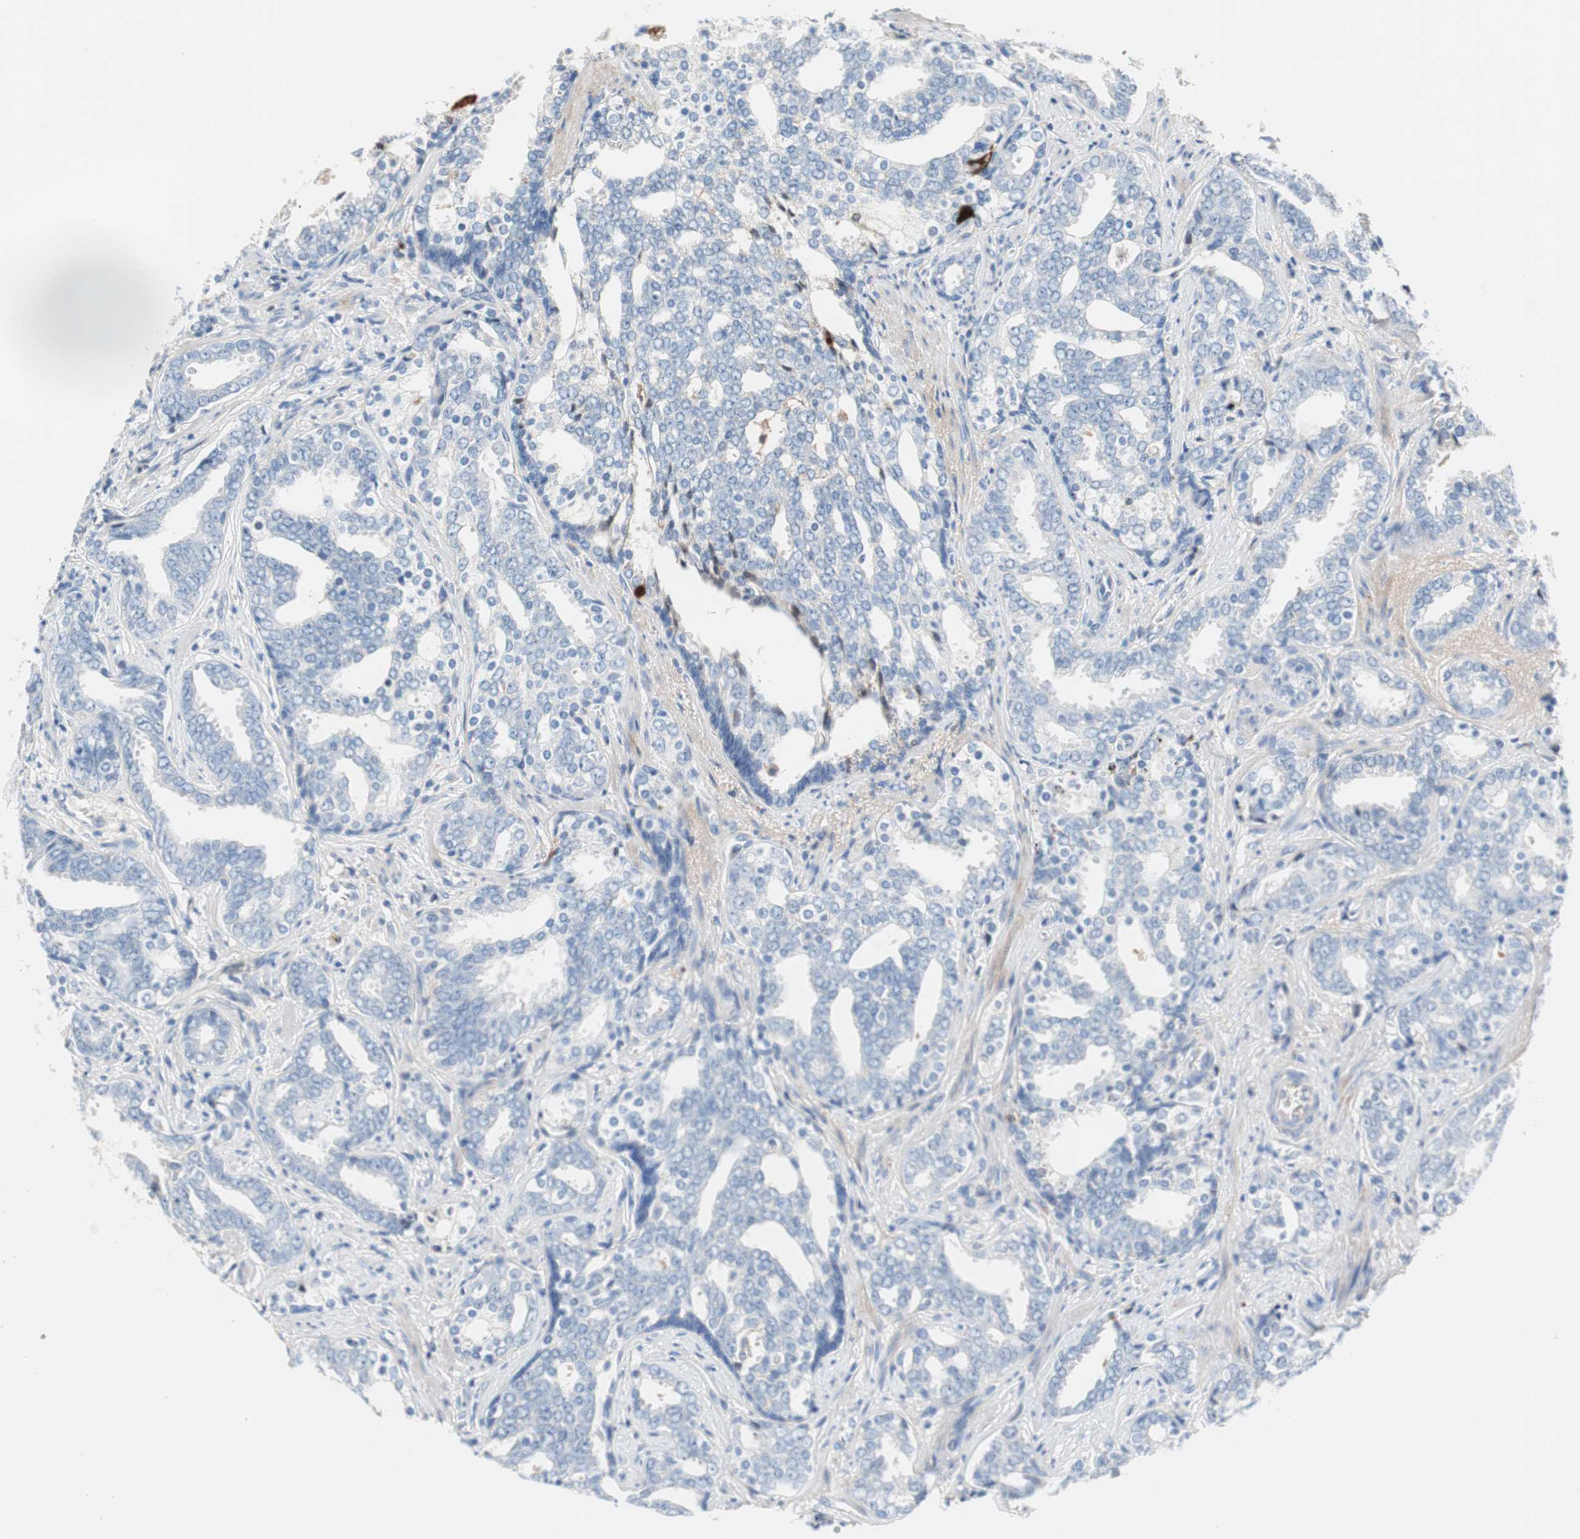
{"staining": {"intensity": "negative", "quantity": "none", "location": "none"}, "tissue": "prostate cancer", "cell_type": "Tumor cells", "image_type": "cancer", "snomed": [{"axis": "morphology", "description": "Adenocarcinoma, High grade"}, {"axis": "topography", "description": "Prostate"}], "caption": "The image reveals no significant expression in tumor cells of prostate cancer.", "gene": "RBP4", "patient": {"sex": "male", "age": 67}}